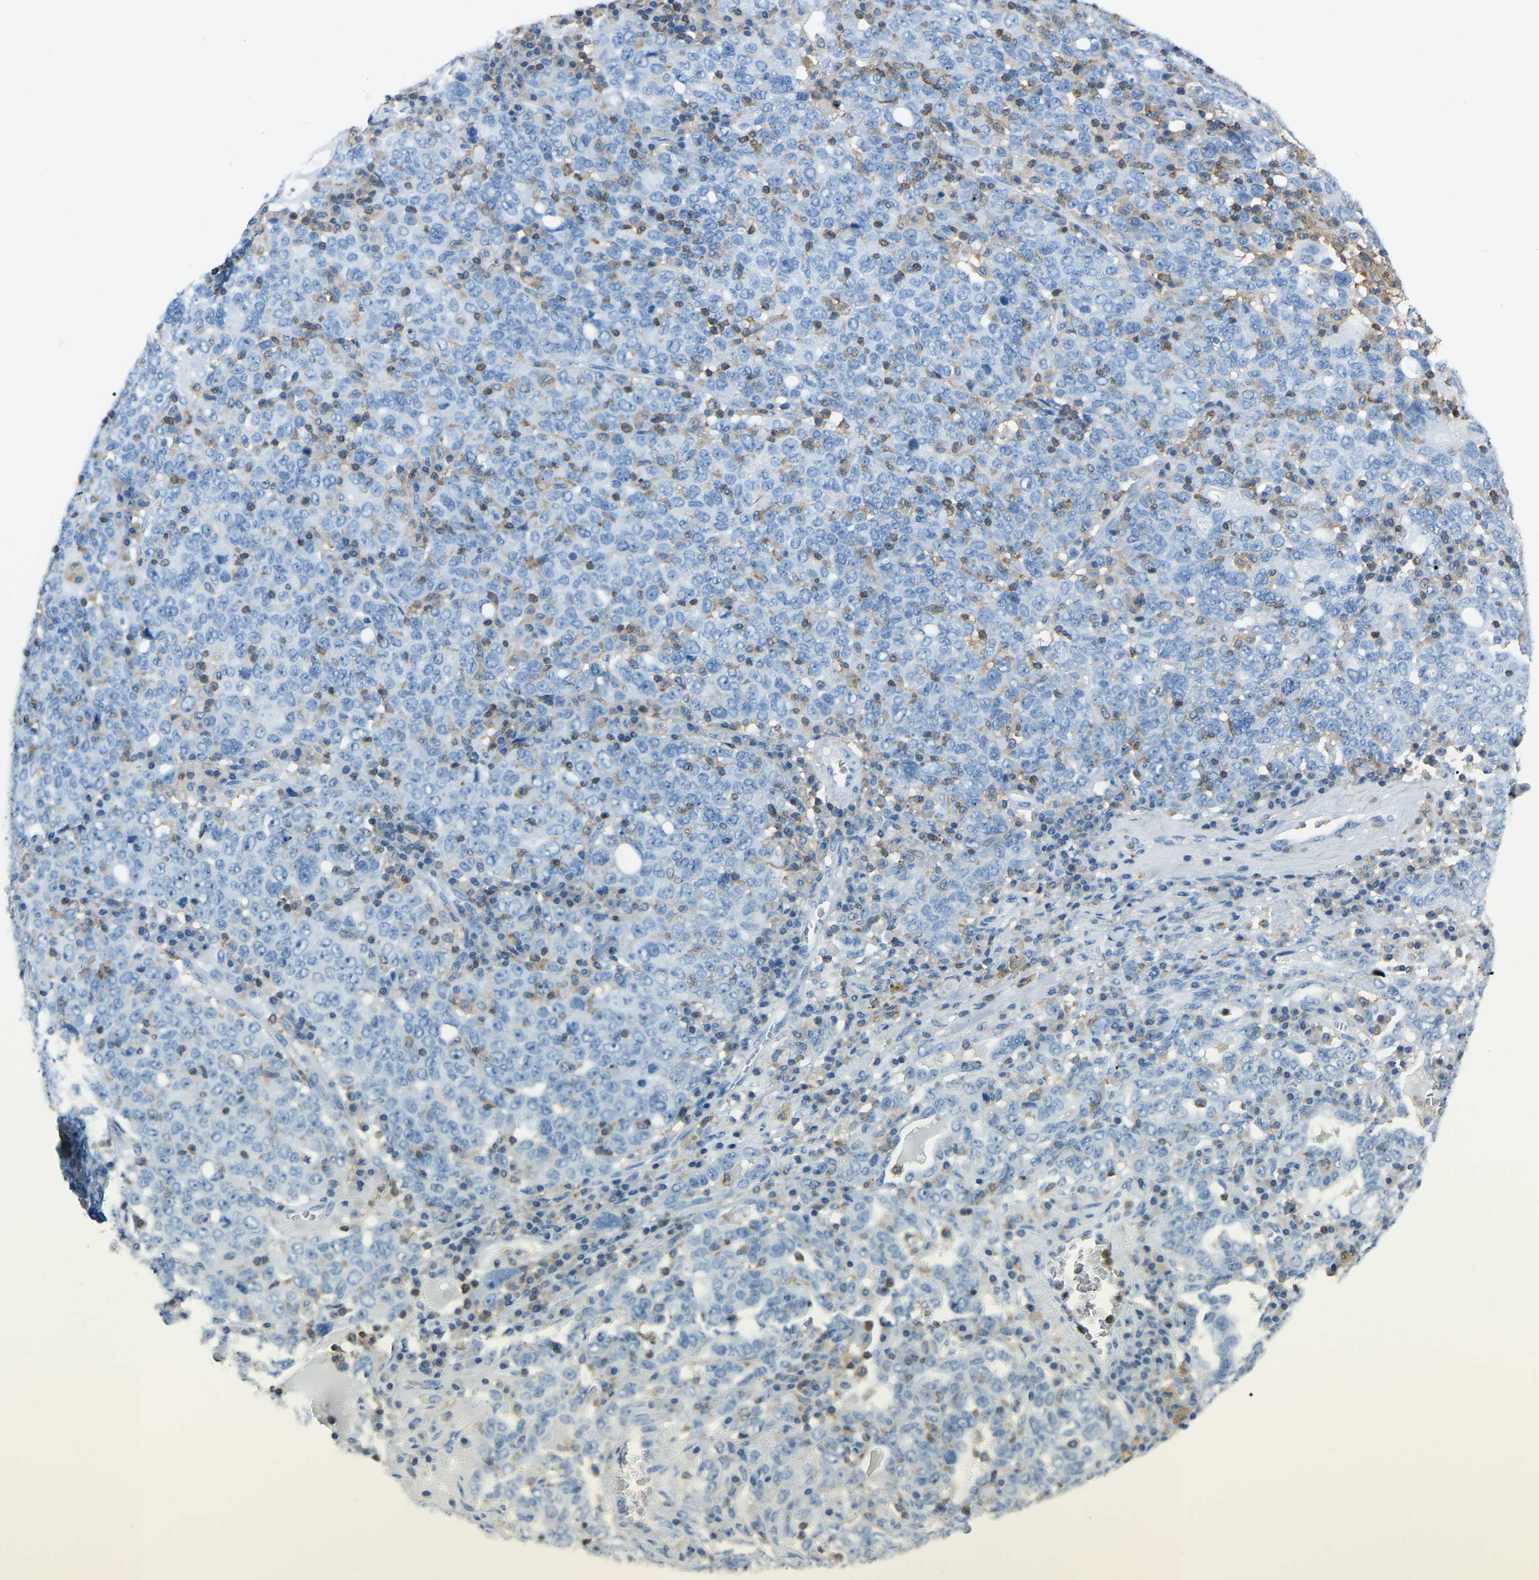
{"staining": {"intensity": "negative", "quantity": "none", "location": "none"}, "tissue": "ovarian cancer", "cell_type": "Tumor cells", "image_type": "cancer", "snomed": [{"axis": "morphology", "description": "Carcinoma, endometroid"}, {"axis": "topography", "description": "Ovary"}], "caption": "Protein analysis of ovarian cancer displays no significant expression in tumor cells.", "gene": "ARHGAP45", "patient": {"sex": "female", "age": 62}}